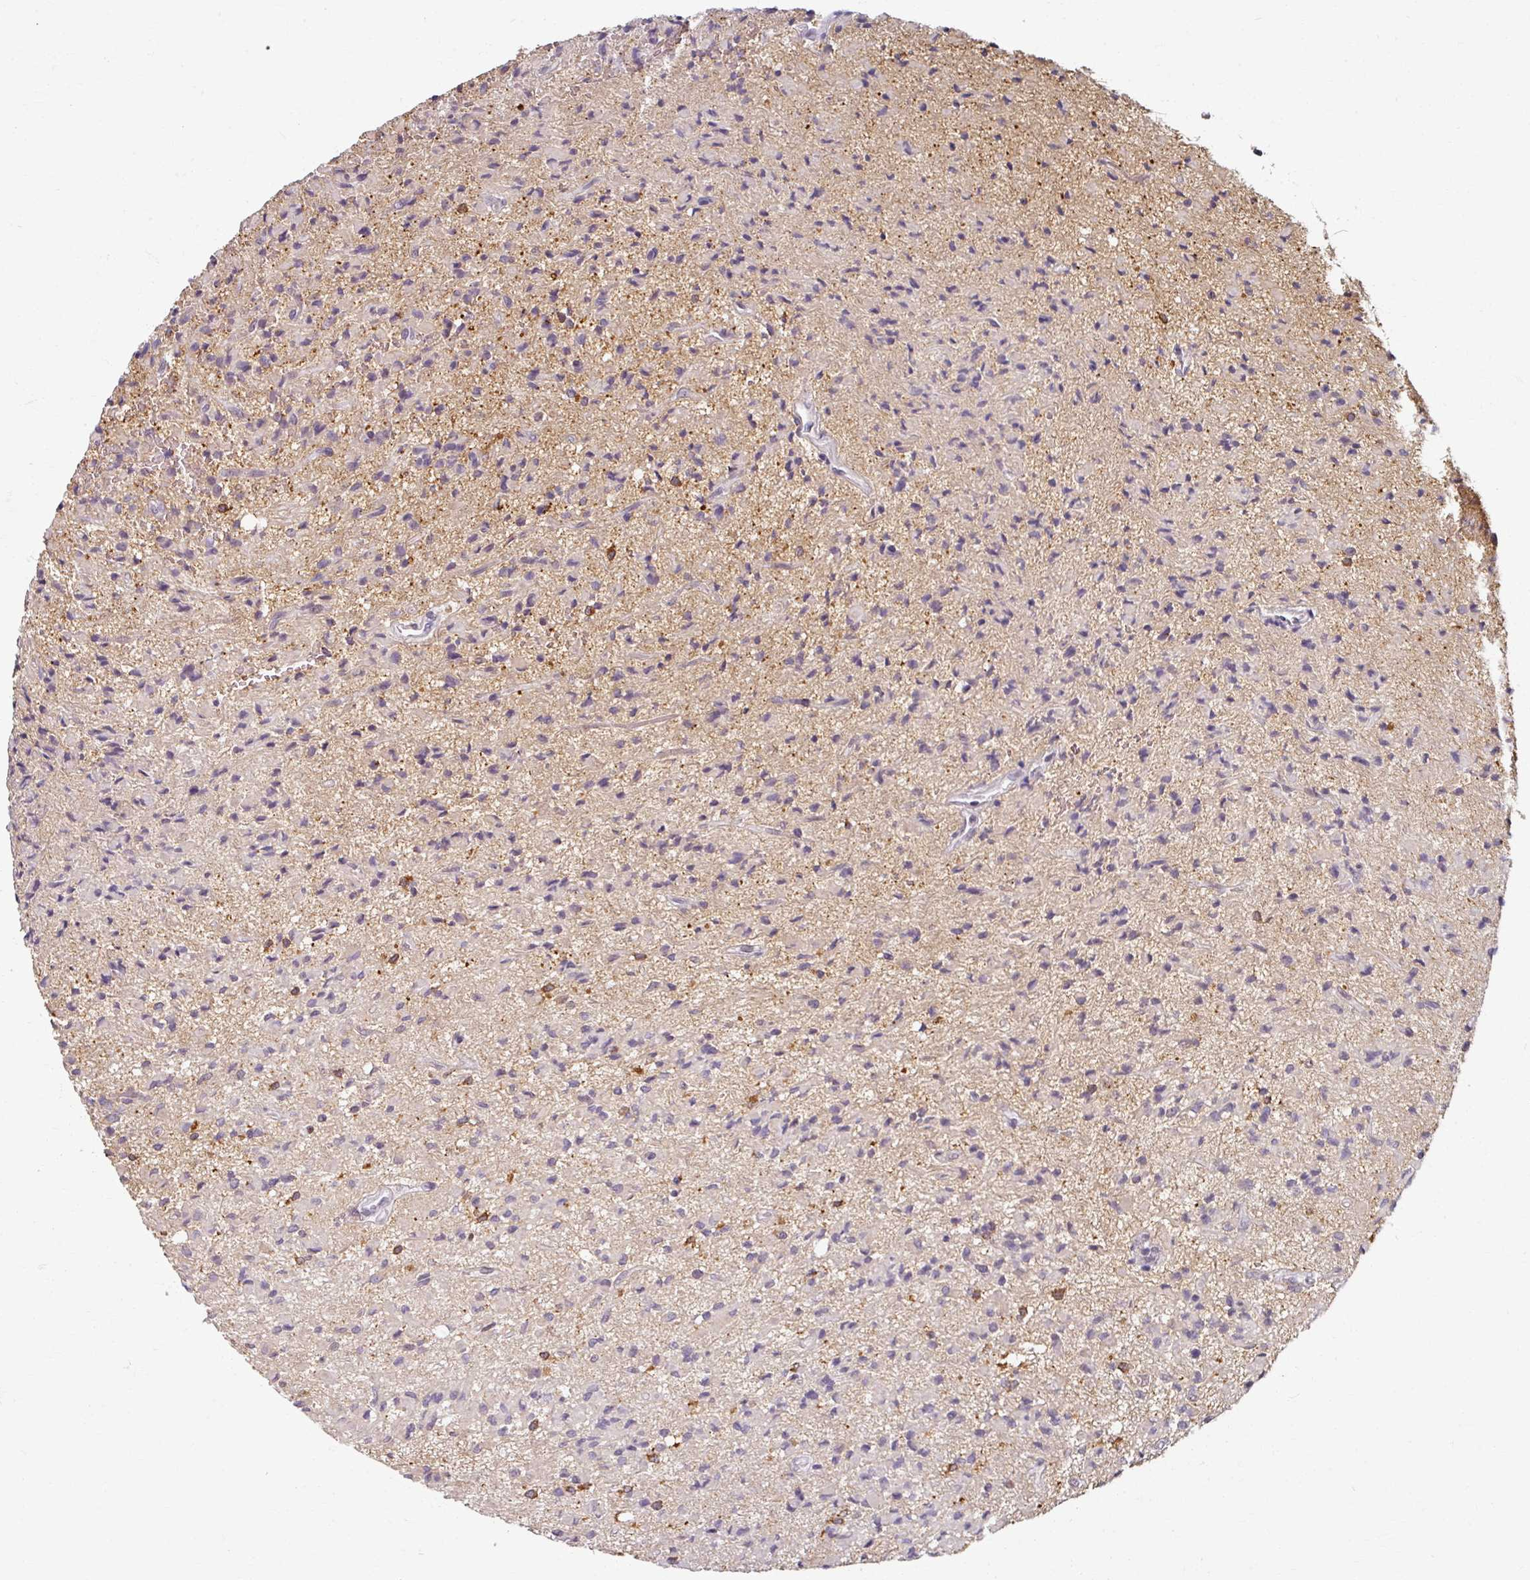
{"staining": {"intensity": "moderate", "quantity": "<25%", "location": "cytoplasmic/membranous"}, "tissue": "glioma", "cell_type": "Tumor cells", "image_type": "cancer", "snomed": [{"axis": "morphology", "description": "Glioma, malignant, Low grade"}, {"axis": "topography", "description": "Brain"}], "caption": "The histopathology image shows immunohistochemical staining of malignant low-grade glioma. There is moderate cytoplasmic/membranous staining is seen in approximately <25% of tumor cells. (IHC, brightfield microscopy, high magnification).", "gene": "RIPOR3", "patient": {"sex": "female", "age": 33}}